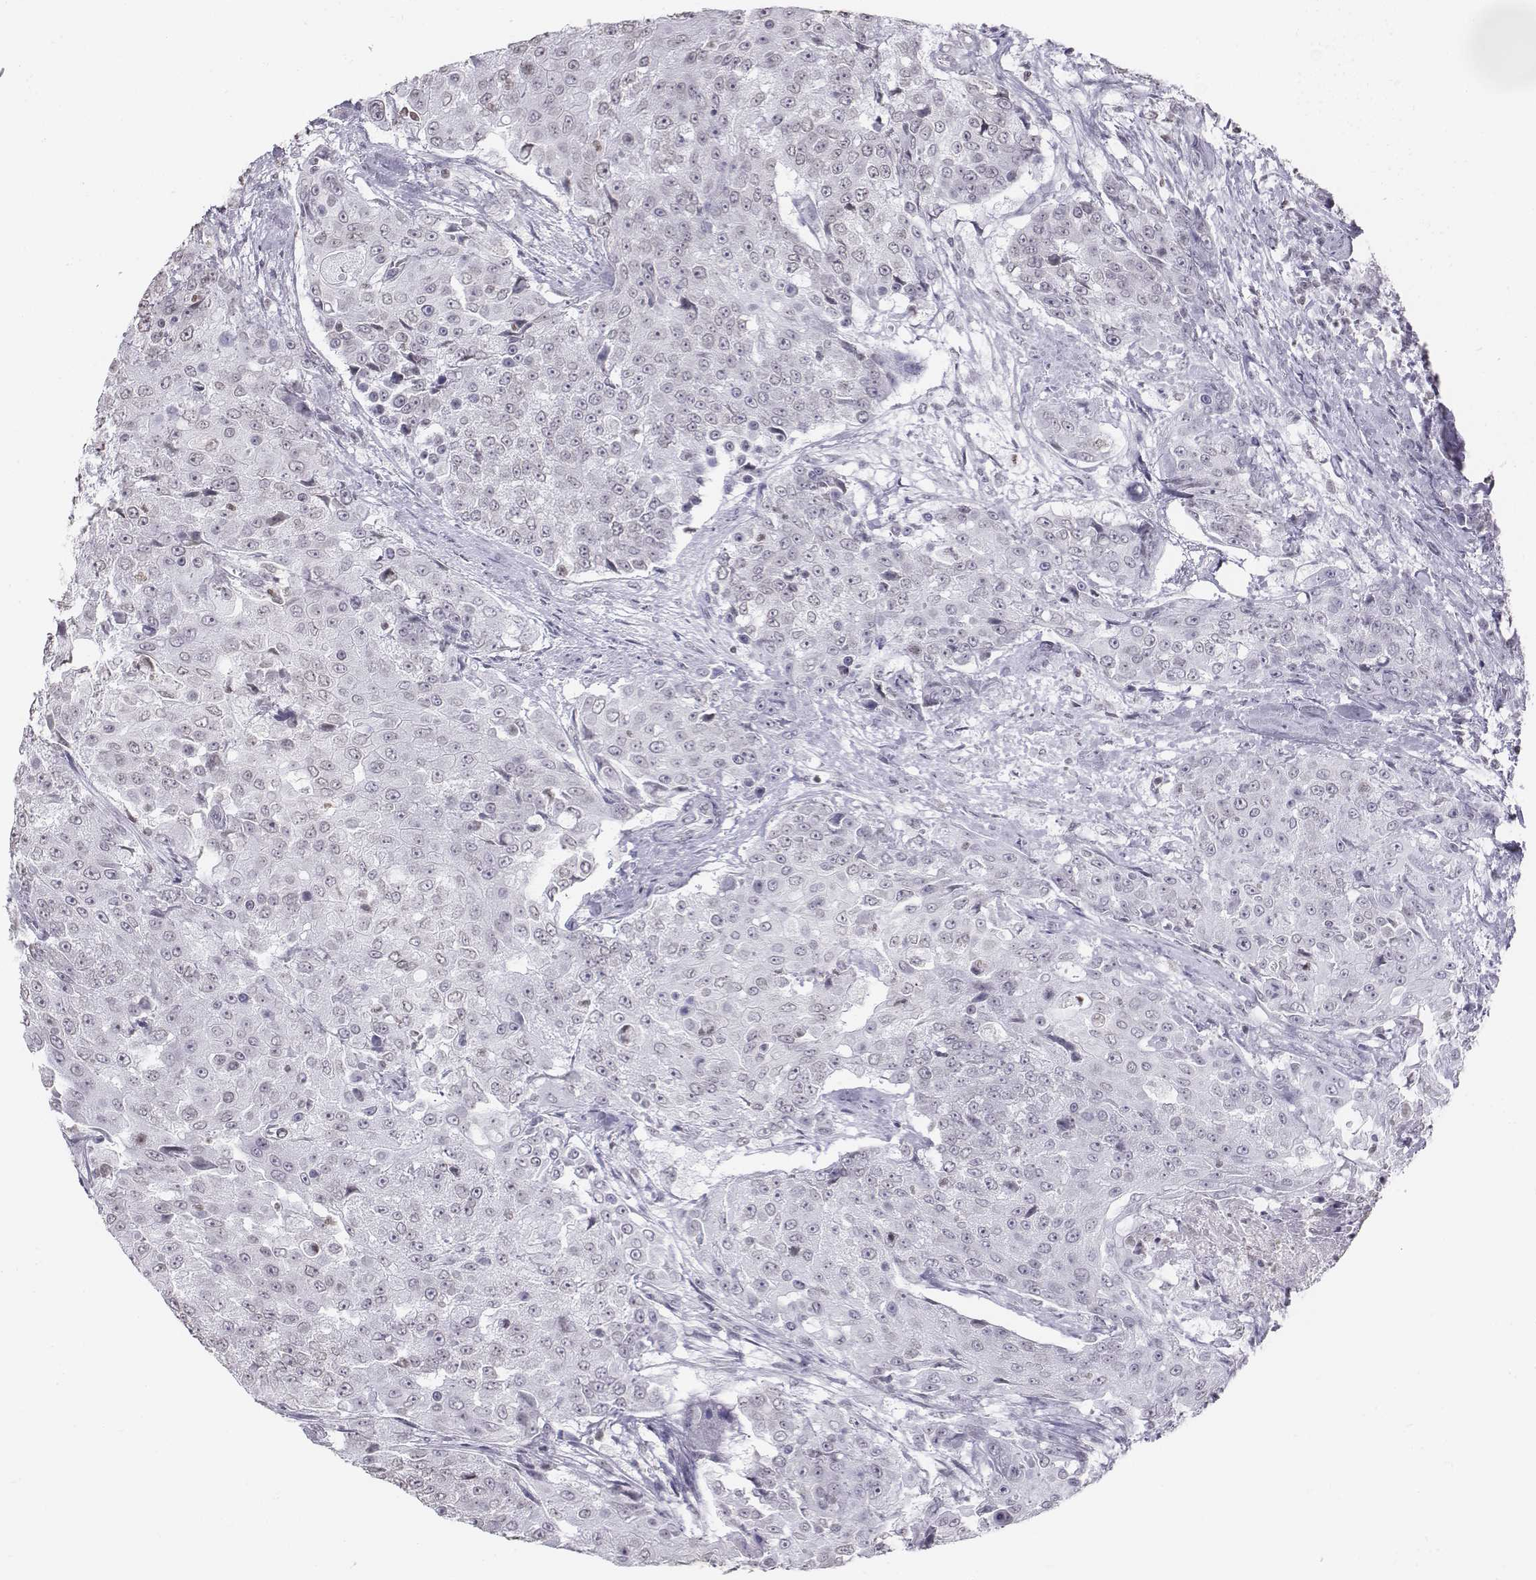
{"staining": {"intensity": "negative", "quantity": "none", "location": "none"}, "tissue": "urothelial cancer", "cell_type": "Tumor cells", "image_type": "cancer", "snomed": [{"axis": "morphology", "description": "Urothelial carcinoma, High grade"}, {"axis": "topography", "description": "Urinary bladder"}], "caption": "An immunohistochemistry (IHC) photomicrograph of urothelial cancer is shown. There is no staining in tumor cells of urothelial cancer.", "gene": "BARHL1", "patient": {"sex": "female", "age": 63}}